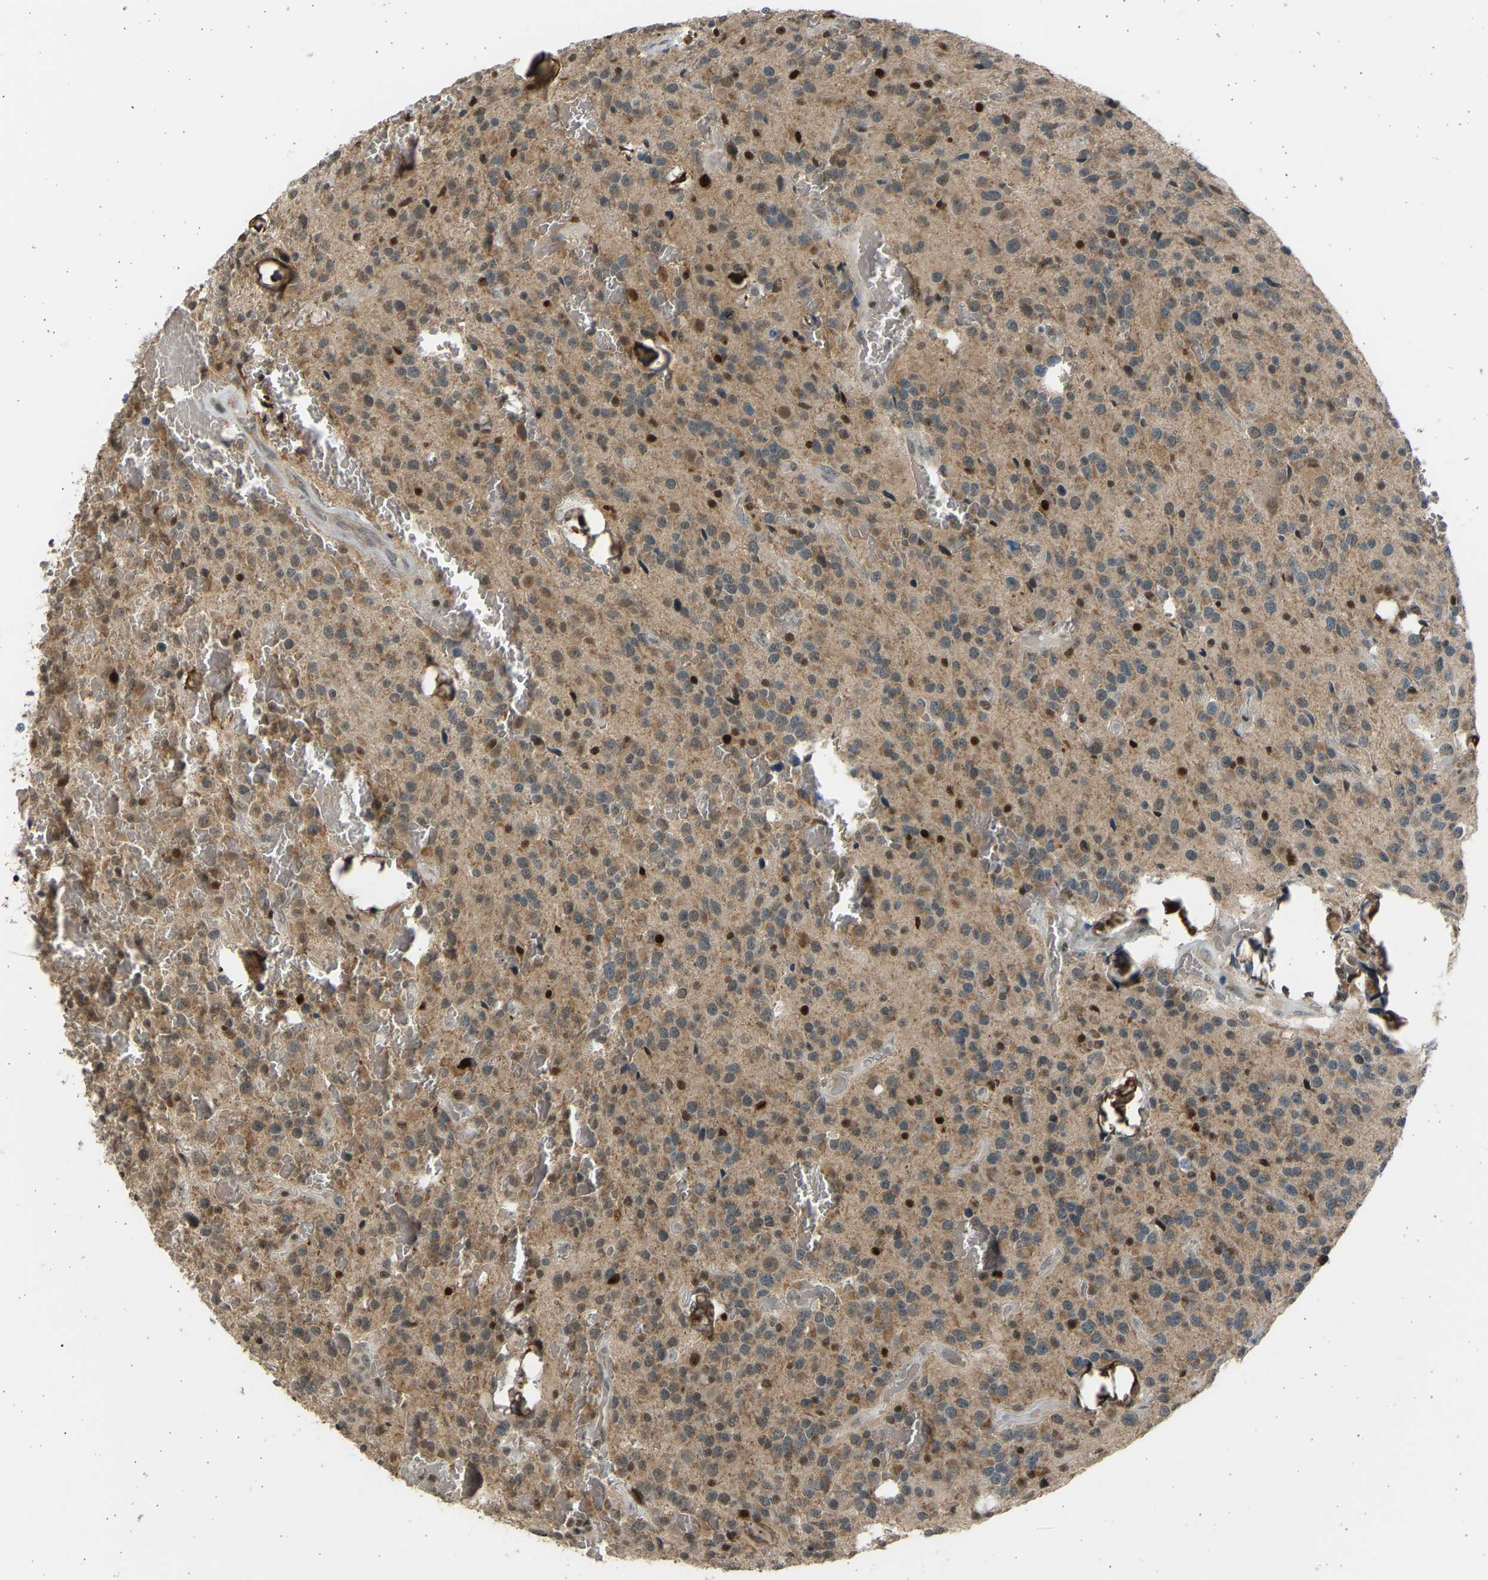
{"staining": {"intensity": "moderate", "quantity": "25%-75%", "location": "cytoplasmic/membranous,nuclear"}, "tissue": "glioma", "cell_type": "Tumor cells", "image_type": "cancer", "snomed": [{"axis": "morphology", "description": "Glioma, malignant, Low grade"}, {"axis": "topography", "description": "Brain"}], "caption": "IHC staining of glioma, which demonstrates medium levels of moderate cytoplasmic/membranous and nuclear positivity in about 25%-75% of tumor cells indicating moderate cytoplasmic/membranous and nuclear protein positivity. The staining was performed using DAB (brown) for protein detection and nuclei were counterstained in hematoxylin (blue).", "gene": "BIRC2", "patient": {"sex": "male", "age": 58}}